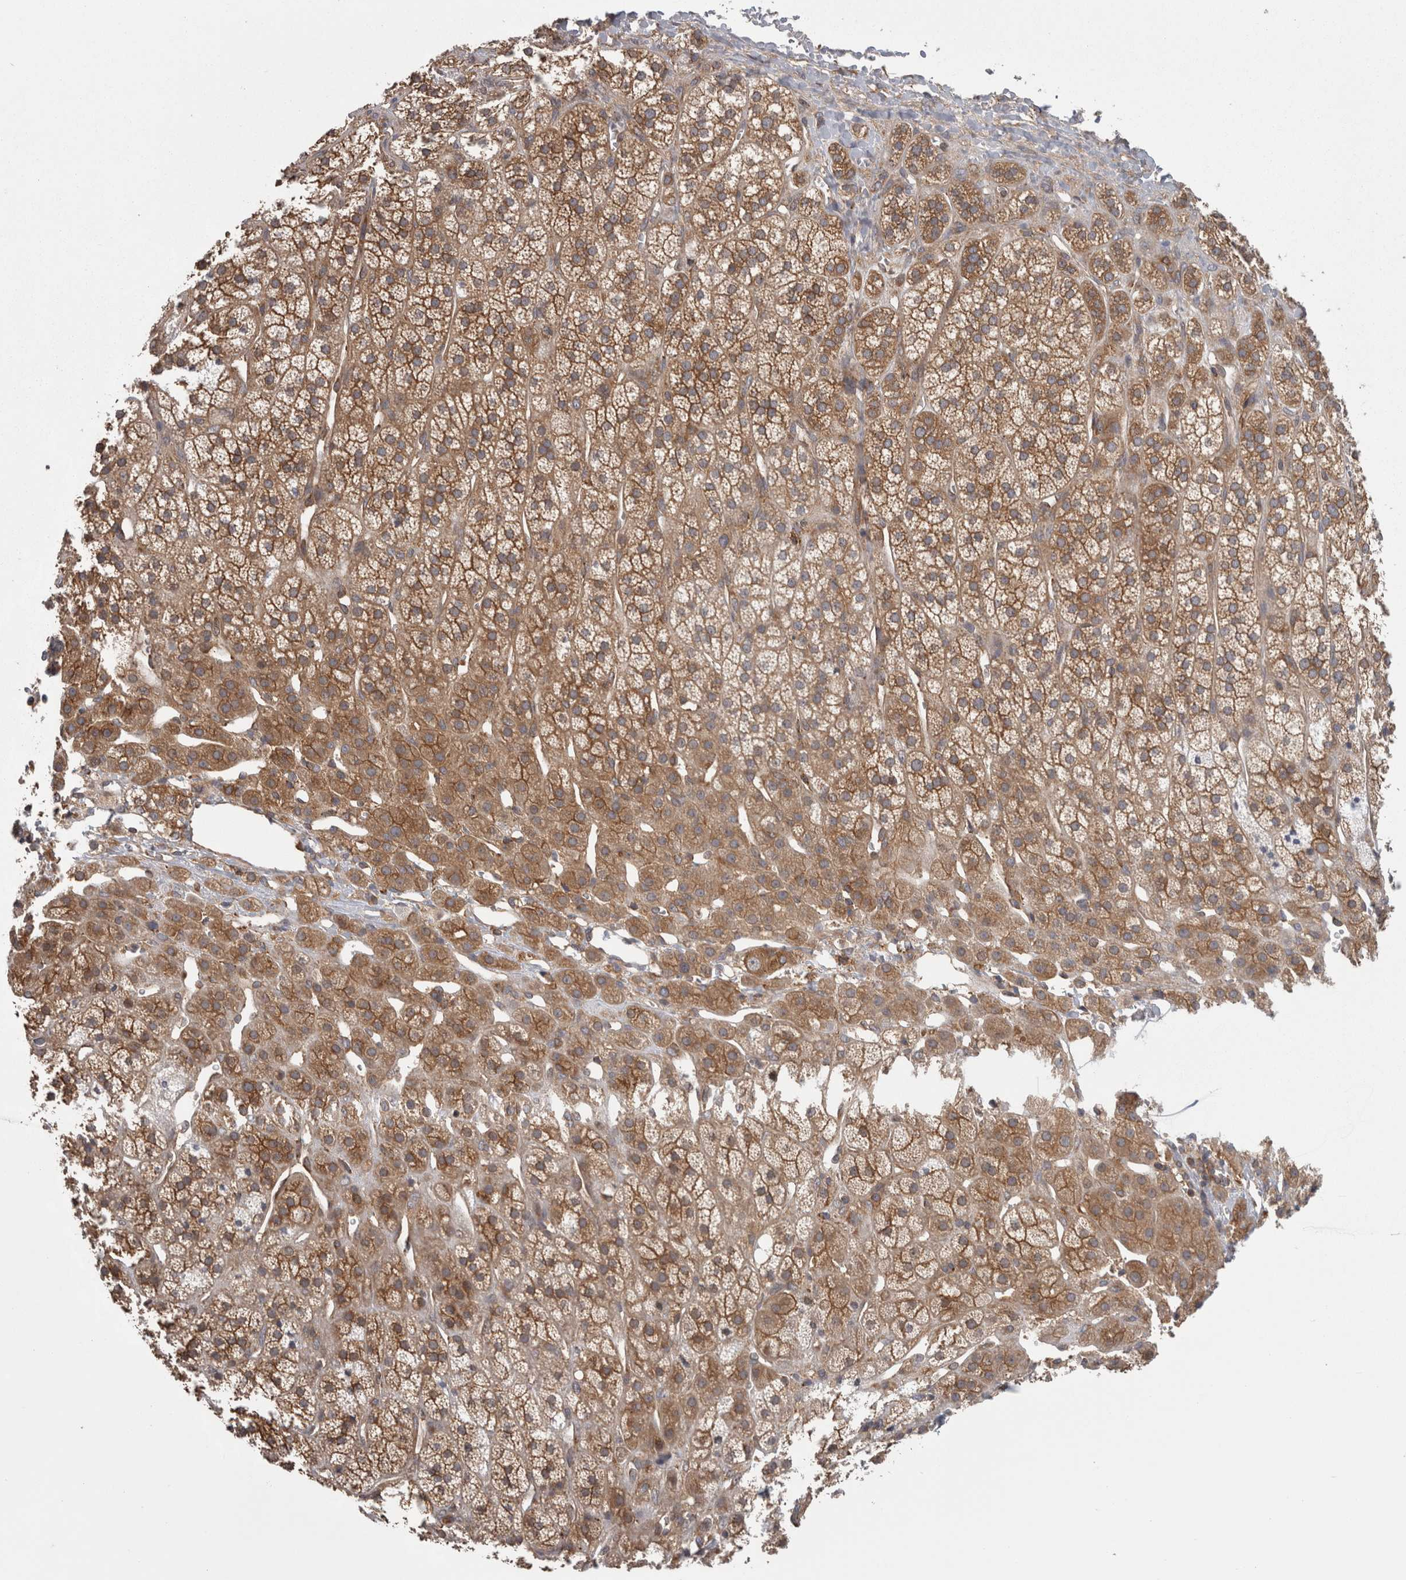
{"staining": {"intensity": "strong", "quantity": ">75%", "location": "cytoplasmic/membranous"}, "tissue": "adrenal gland", "cell_type": "Glandular cells", "image_type": "normal", "snomed": [{"axis": "morphology", "description": "Normal tissue, NOS"}, {"axis": "topography", "description": "Adrenal gland"}], "caption": "IHC histopathology image of benign adrenal gland: adrenal gland stained using IHC reveals high levels of strong protein expression localized specifically in the cytoplasmic/membranous of glandular cells, appearing as a cytoplasmic/membranous brown color.", "gene": "SMCR8", "patient": {"sex": "male", "age": 56}}